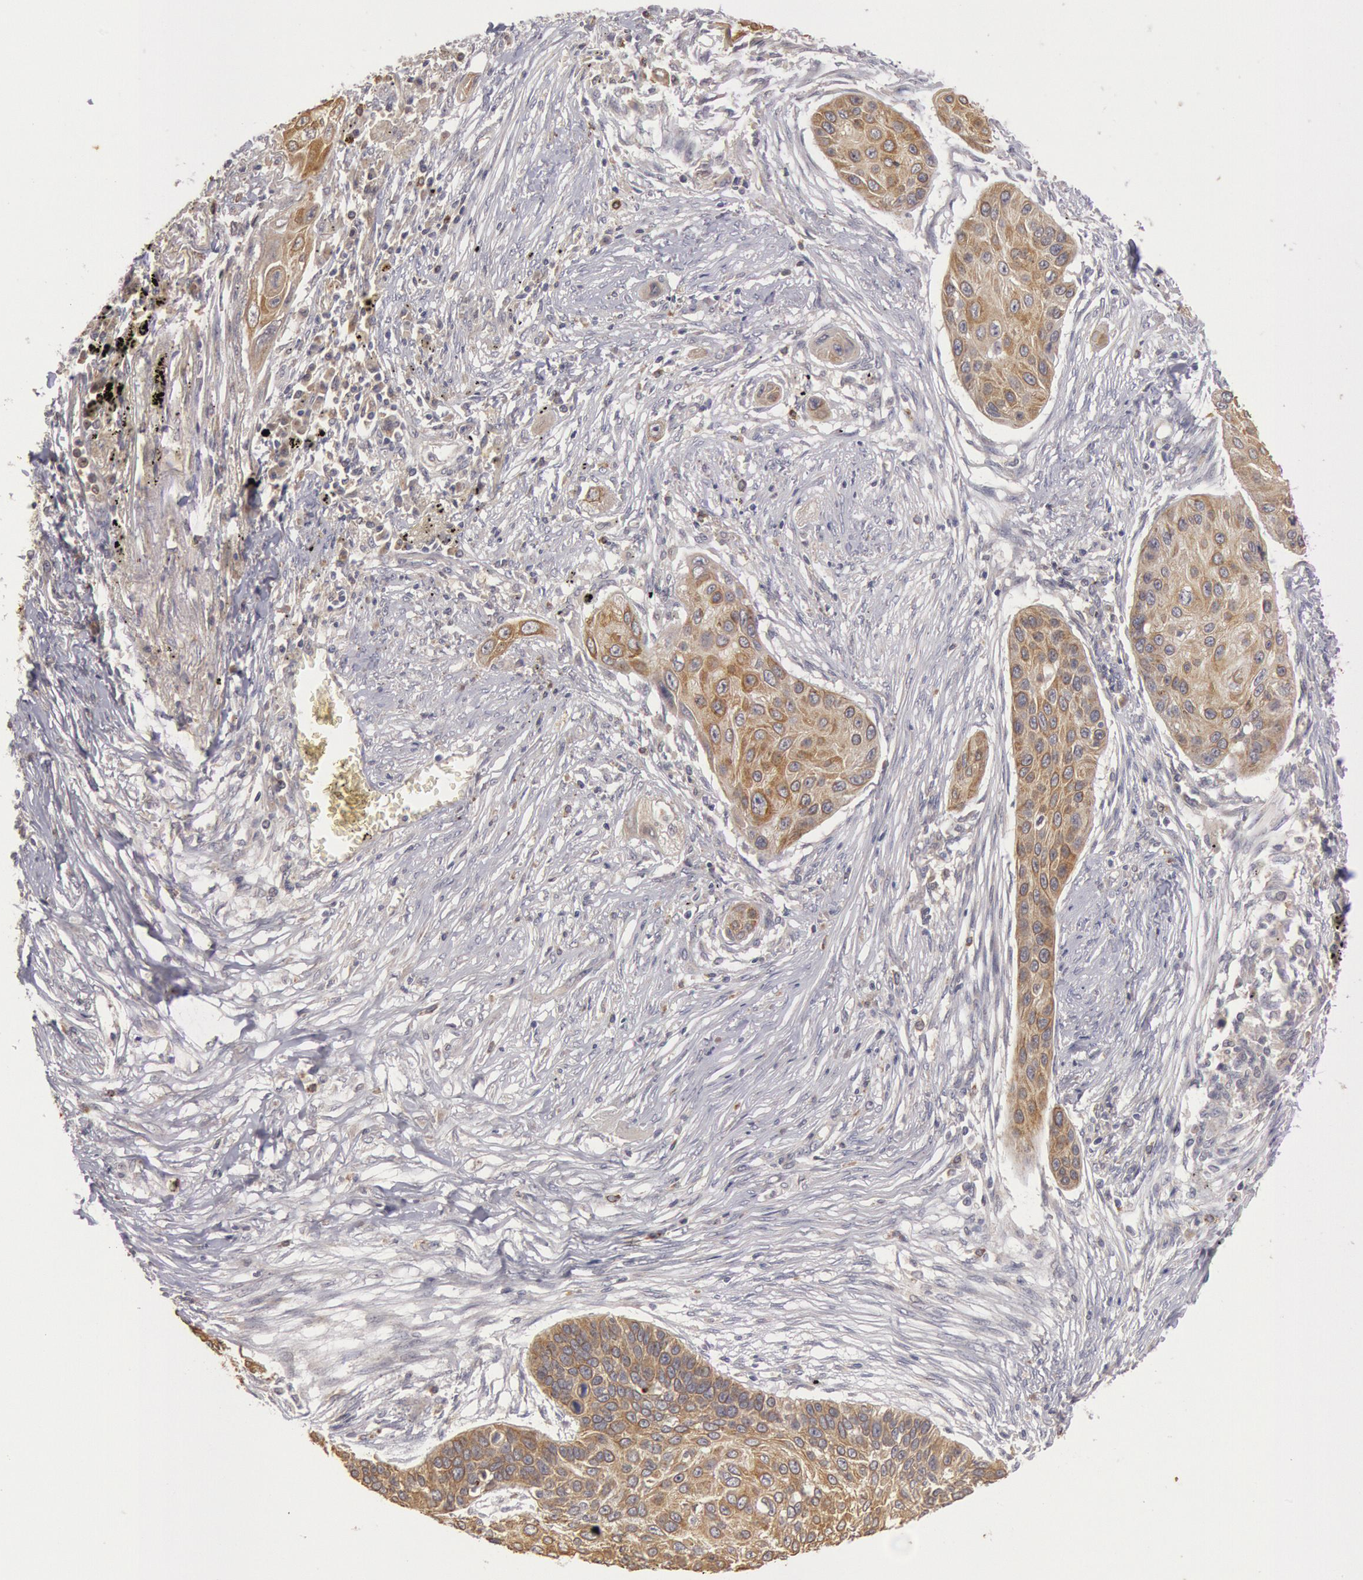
{"staining": {"intensity": "moderate", "quantity": ">75%", "location": "cytoplasmic/membranous"}, "tissue": "lung cancer", "cell_type": "Tumor cells", "image_type": "cancer", "snomed": [{"axis": "morphology", "description": "Squamous cell carcinoma, NOS"}, {"axis": "topography", "description": "Lung"}], "caption": "Immunohistochemical staining of human lung cancer displays moderate cytoplasmic/membranous protein positivity in approximately >75% of tumor cells. The staining is performed using DAB brown chromogen to label protein expression. The nuclei are counter-stained blue using hematoxylin.", "gene": "PLA2G6", "patient": {"sex": "male", "age": 71}}